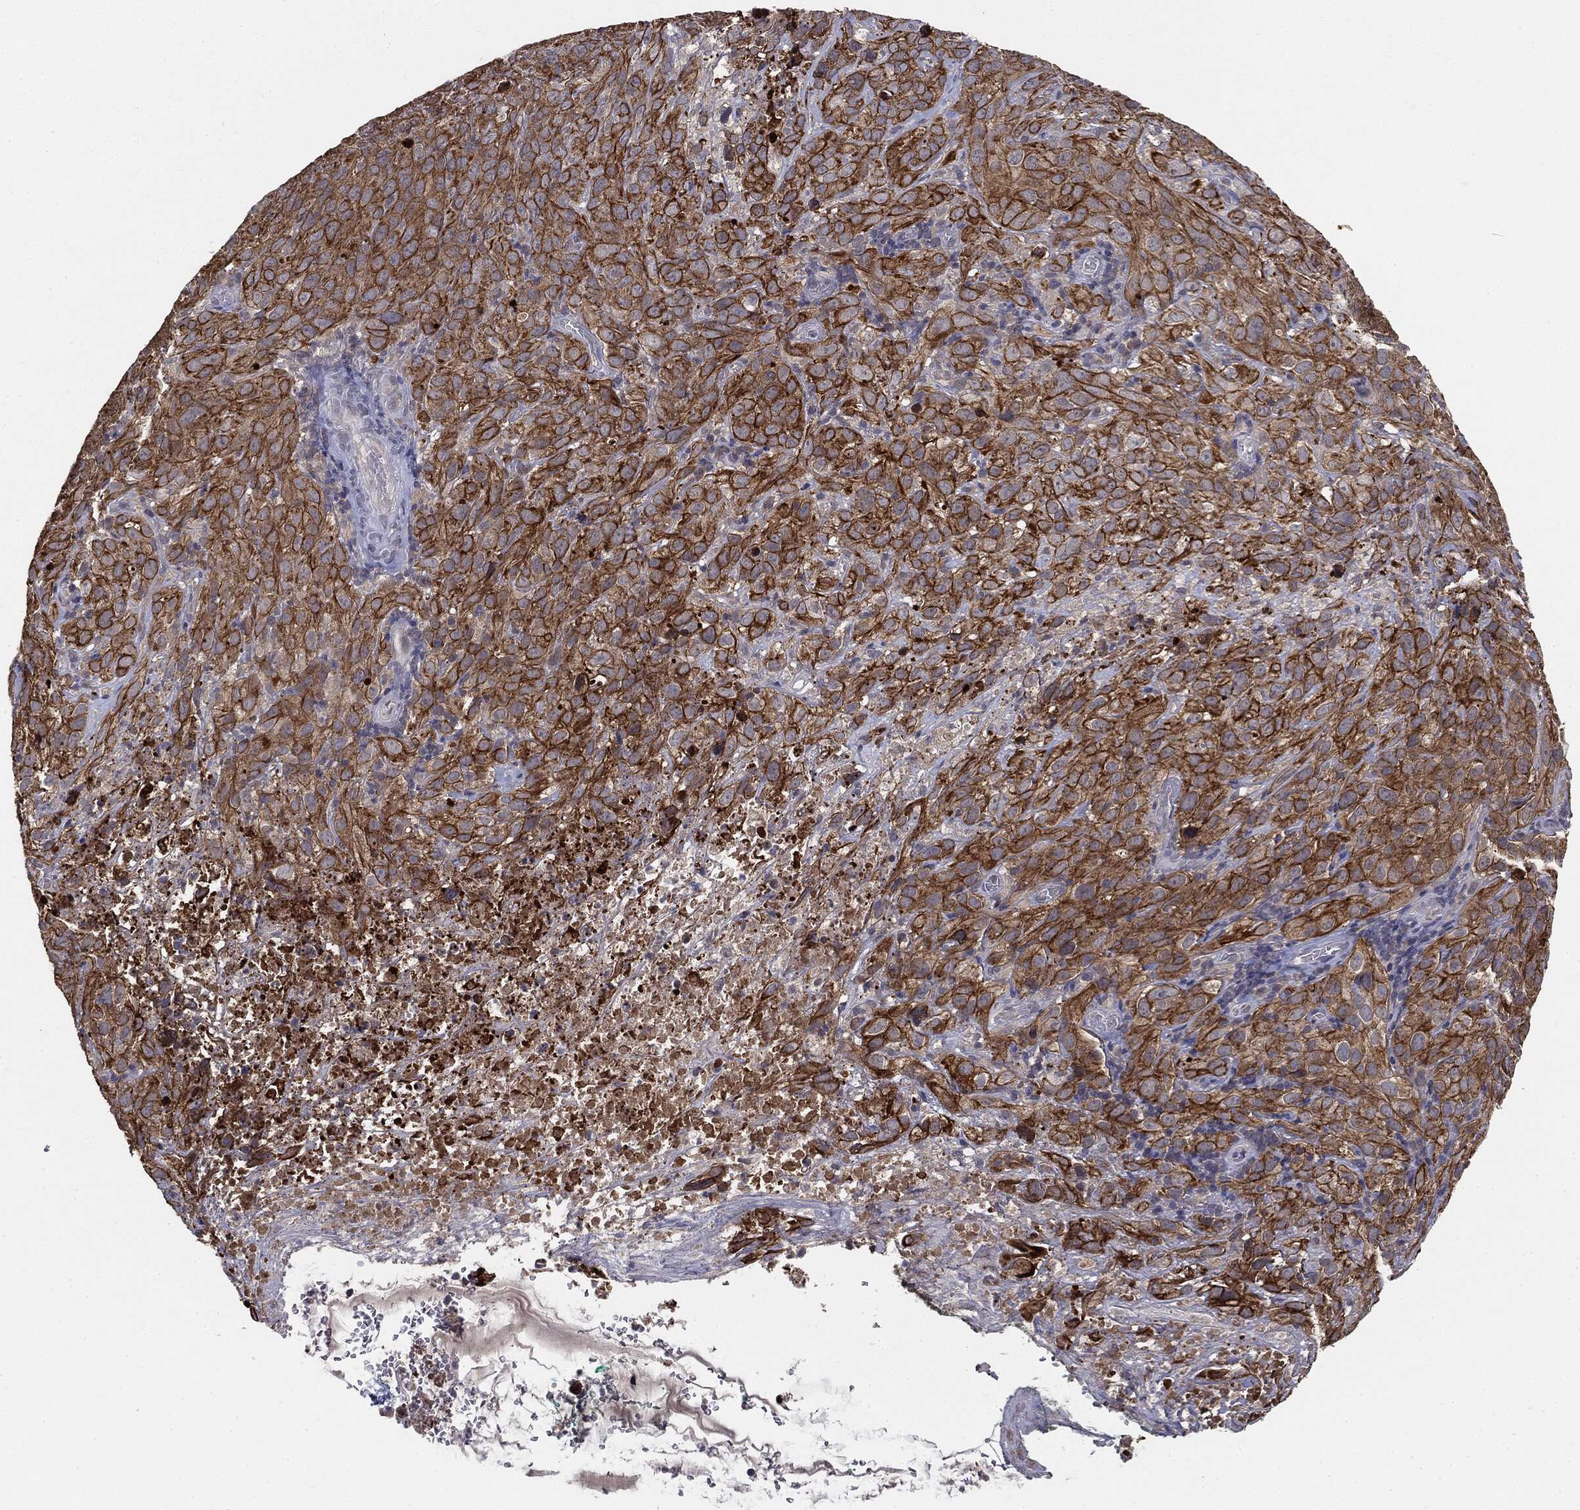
{"staining": {"intensity": "strong", "quantity": ">75%", "location": "cytoplasmic/membranous"}, "tissue": "cervical cancer", "cell_type": "Tumor cells", "image_type": "cancer", "snomed": [{"axis": "morphology", "description": "Squamous cell carcinoma, NOS"}, {"axis": "topography", "description": "Cervix"}], "caption": "Immunohistochemical staining of human cervical squamous cell carcinoma exhibits high levels of strong cytoplasmic/membranous protein staining in approximately >75% of tumor cells. (Brightfield microscopy of DAB IHC at high magnification).", "gene": "KRT7", "patient": {"sex": "female", "age": 51}}